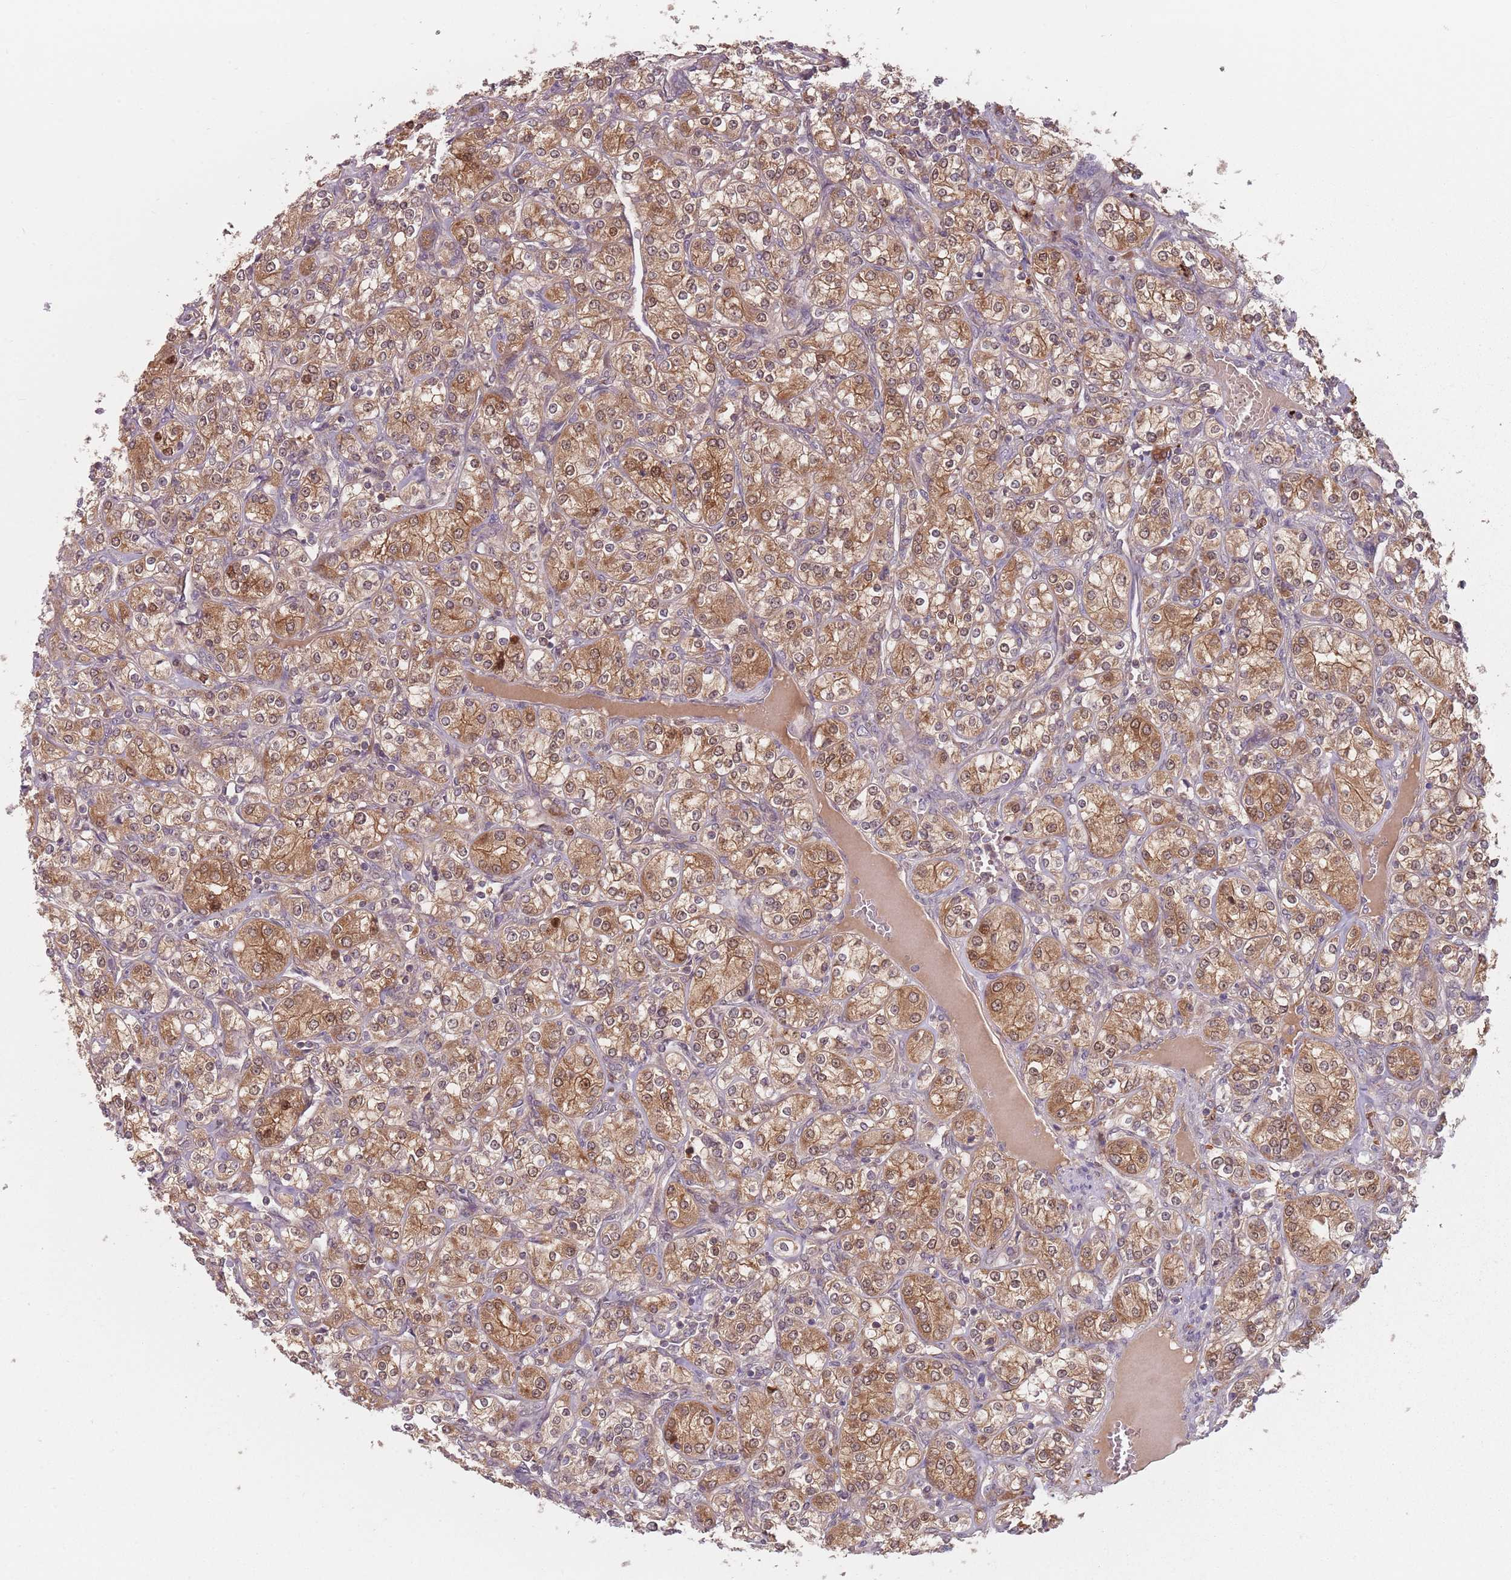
{"staining": {"intensity": "moderate", "quantity": ">75%", "location": "cytoplasmic/membranous,nuclear"}, "tissue": "renal cancer", "cell_type": "Tumor cells", "image_type": "cancer", "snomed": [{"axis": "morphology", "description": "Adenocarcinoma, NOS"}, {"axis": "topography", "description": "Kidney"}], "caption": "This histopathology image exhibits renal adenocarcinoma stained with immunohistochemistry to label a protein in brown. The cytoplasmic/membranous and nuclear of tumor cells show moderate positivity for the protein. Nuclei are counter-stained blue.", "gene": "NAXE", "patient": {"sex": "male", "age": 77}}